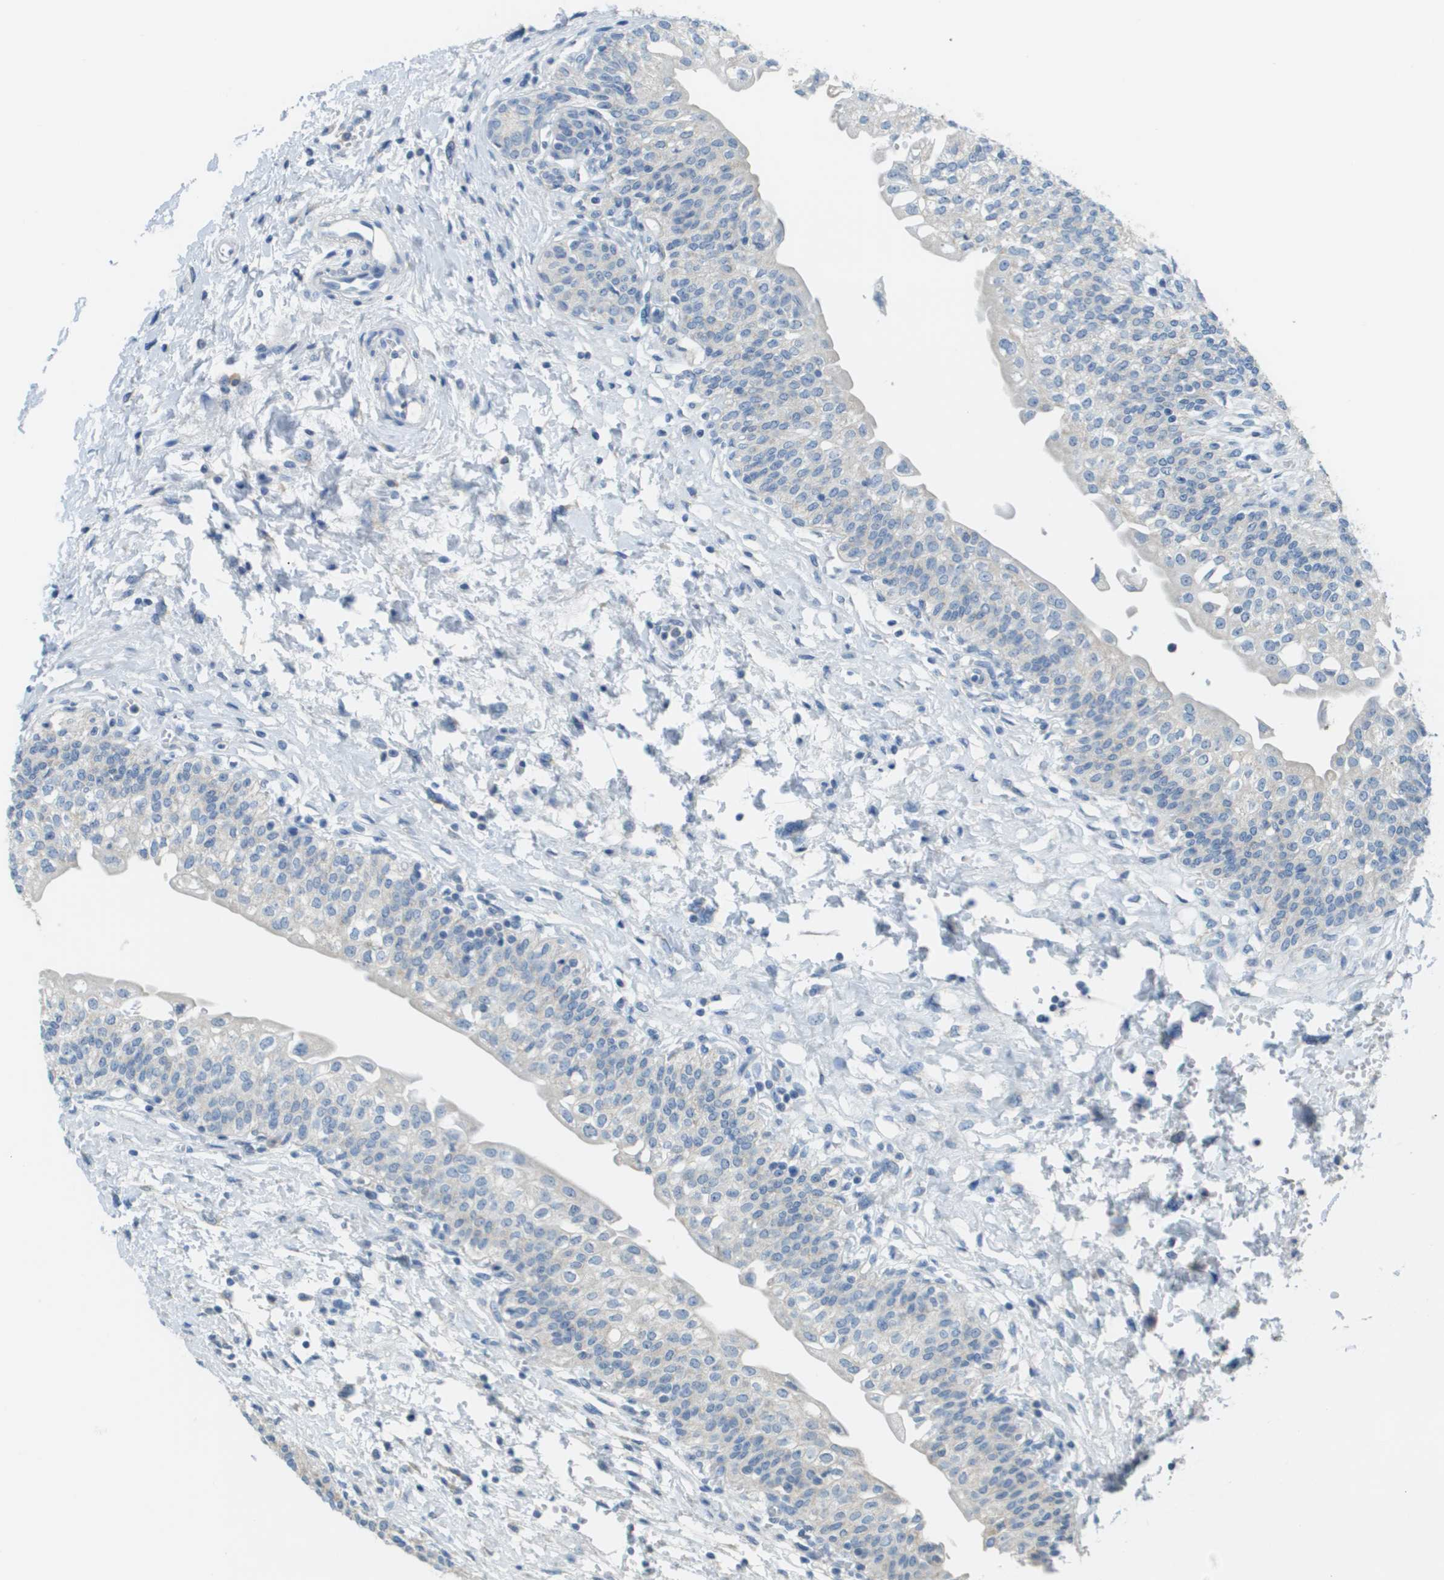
{"staining": {"intensity": "negative", "quantity": "none", "location": "none"}, "tissue": "urinary bladder", "cell_type": "Urothelial cells", "image_type": "normal", "snomed": [{"axis": "morphology", "description": "Normal tissue, NOS"}, {"axis": "topography", "description": "Urinary bladder"}], "caption": "DAB (3,3'-diaminobenzidine) immunohistochemical staining of benign urinary bladder shows no significant staining in urothelial cells.", "gene": "PTGDR2", "patient": {"sex": "male", "age": 55}}